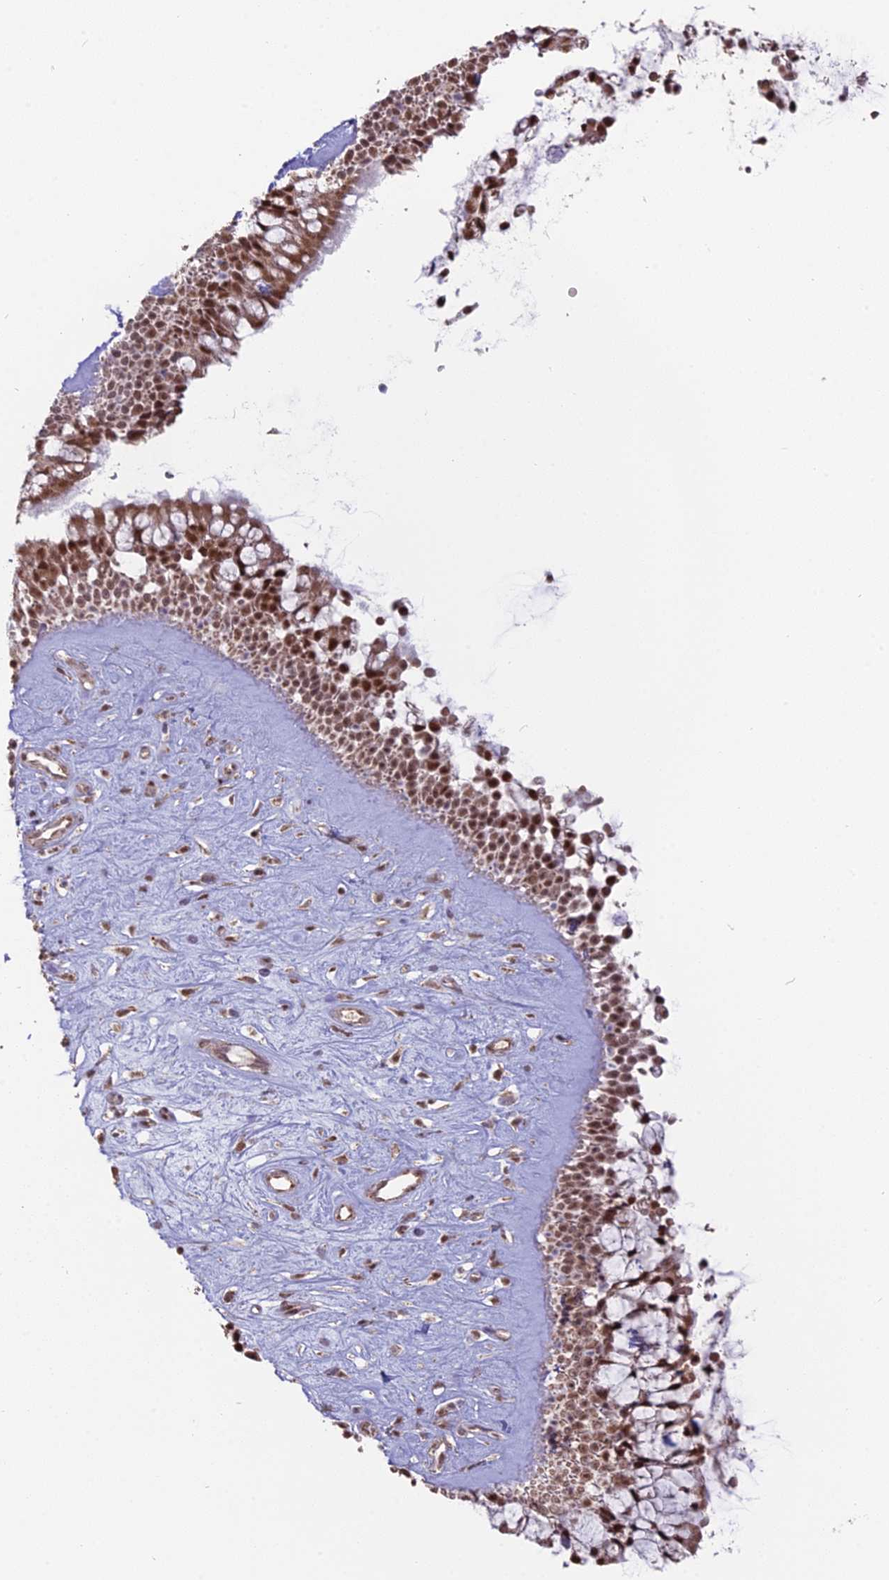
{"staining": {"intensity": "moderate", "quantity": ">75%", "location": "cytoplasmic/membranous,nuclear"}, "tissue": "nasopharynx", "cell_type": "Respiratory epithelial cells", "image_type": "normal", "snomed": [{"axis": "morphology", "description": "Normal tissue, NOS"}, {"axis": "topography", "description": "Nasopharynx"}], "caption": "This image shows IHC staining of normal human nasopharynx, with medium moderate cytoplasmic/membranous,nuclear expression in about >75% of respiratory epithelial cells.", "gene": "ARHGAP40", "patient": {"sex": "male", "age": 32}}